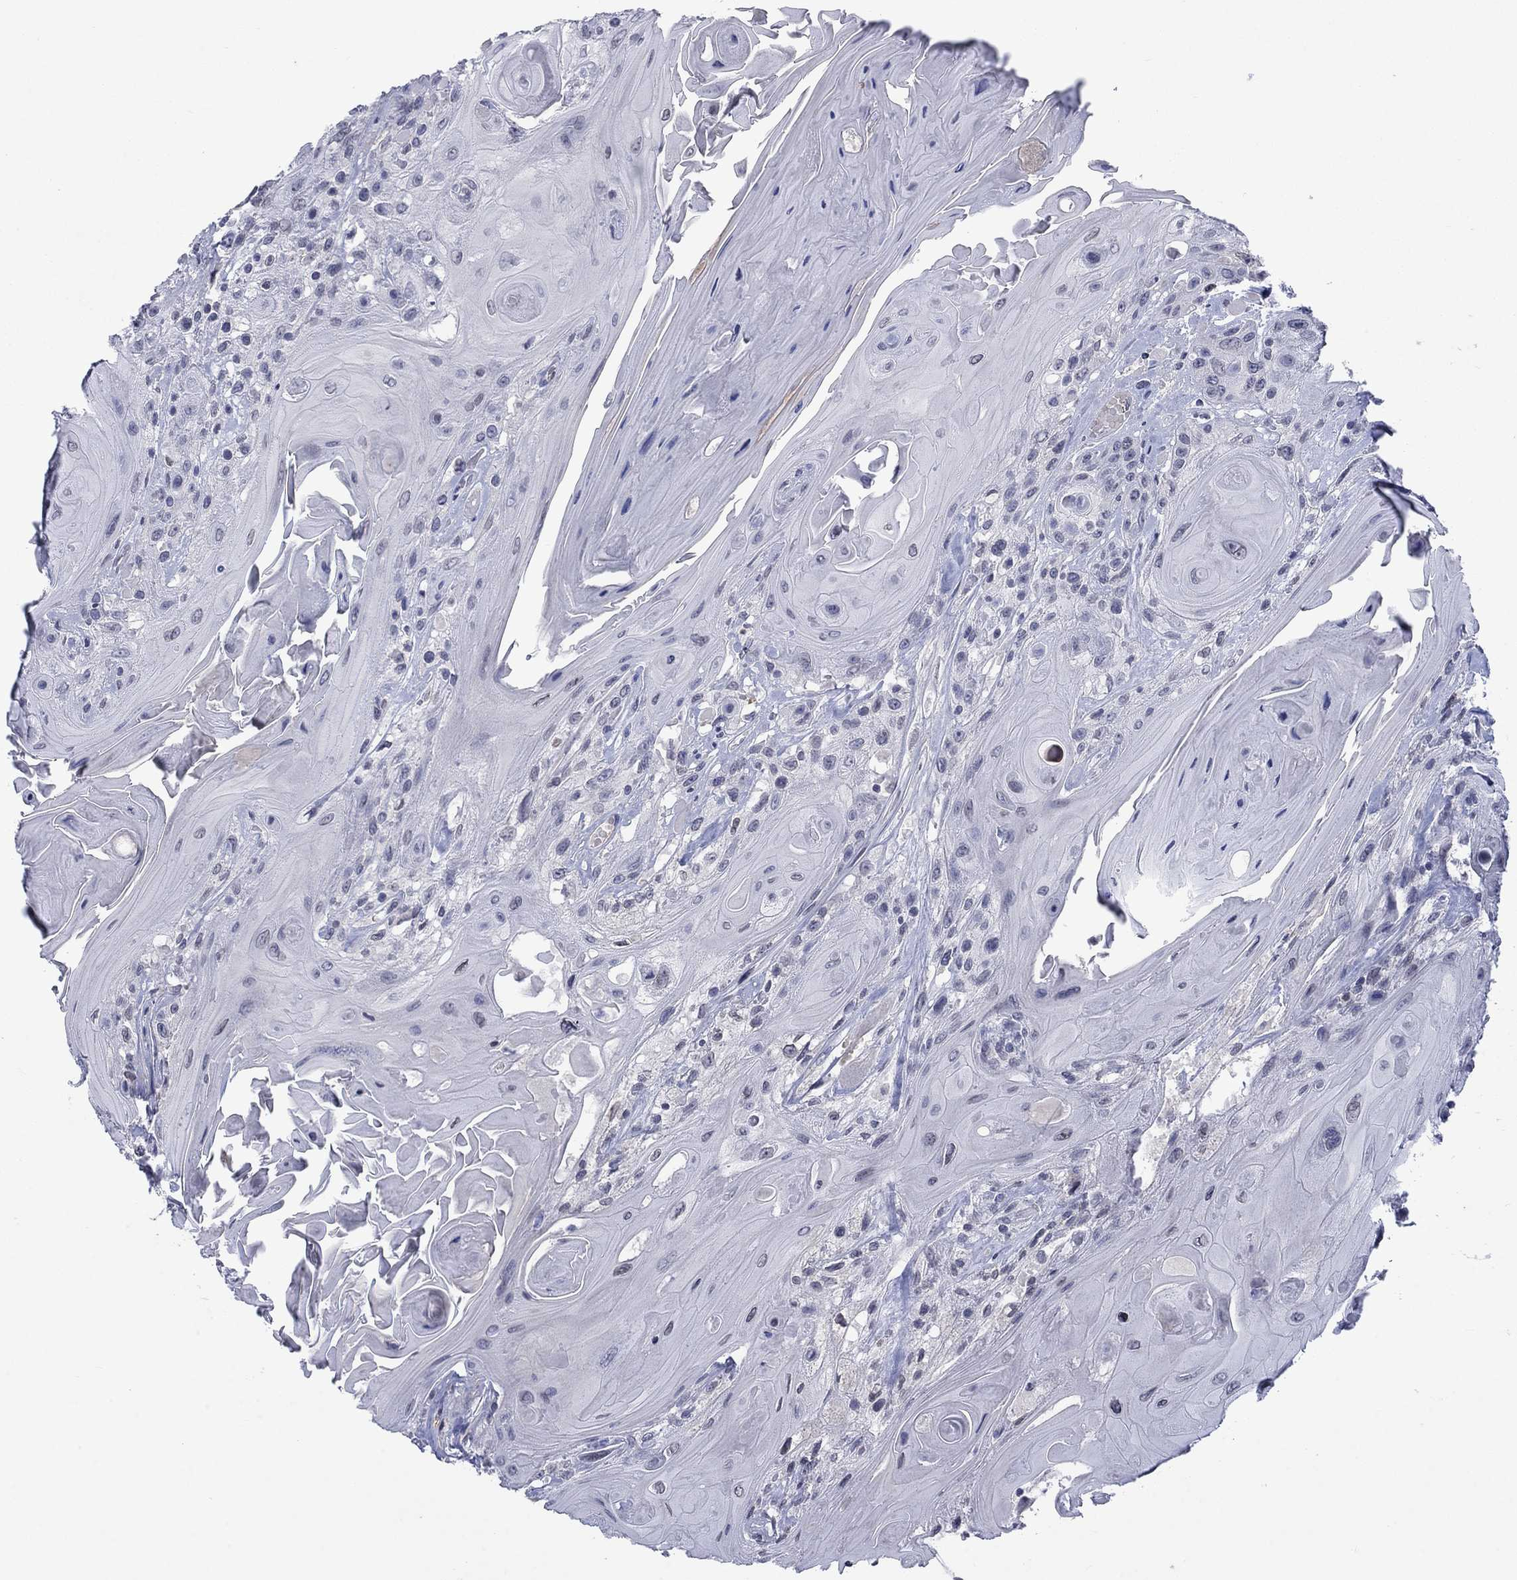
{"staining": {"intensity": "negative", "quantity": "none", "location": "none"}, "tissue": "head and neck cancer", "cell_type": "Tumor cells", "image_type": "cancer", "snomed": [{"axis": "morphology", "description": "Squamous cell carcinoma, NOS"}, {"axis": "topography", "description": "Head-Neck"}], "caption": "Head and neck cancer (squamous cell carcinoma) stained for a protein using immunohistochemistry (IHC) shows no staining tumor cells.", "gene": "NSMF", "patient": {"sex": "female", "age": 59}}